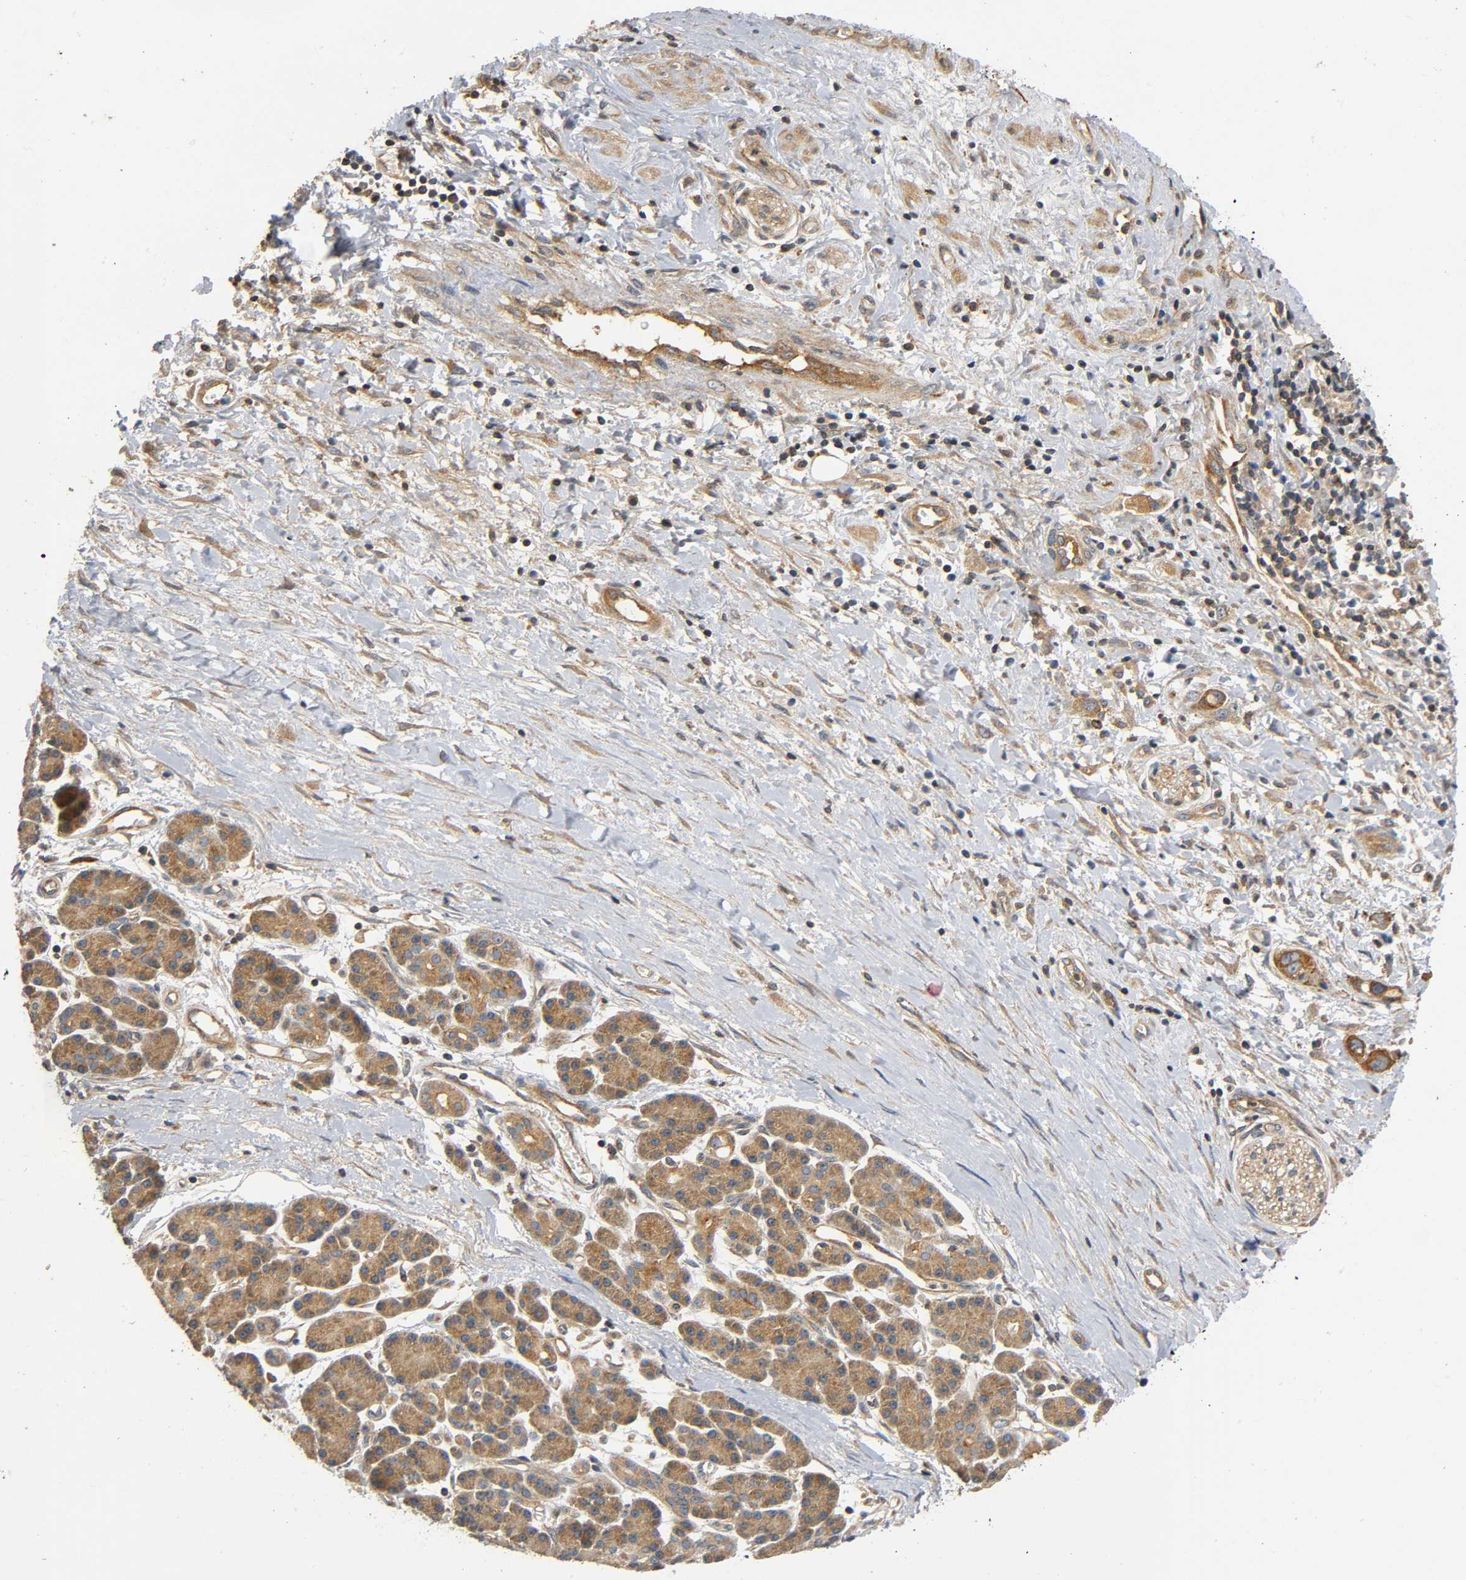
{"staining": {"intensity": "moderate", "quantity": ">75%", "location": "cytoplasmic/membranous"}, "tissue": "pancreatic cancer", "cell_type": "Tumor cells", "image_type": "cancer", "snomed": [{"axis": "morphology", "description": "Adenocarcinoma, NOS"}, {"axis": "topography", "description": "Pancreas"}], "caption": "Moderate cytoplasmic/membranous positivity for a protein is seen in approximately >75% of tumor cells of adenocarcinoma (pancreatic) using IHC.", "gene": "IKBKB", "patient": {"sex": "female", "age": 60}}